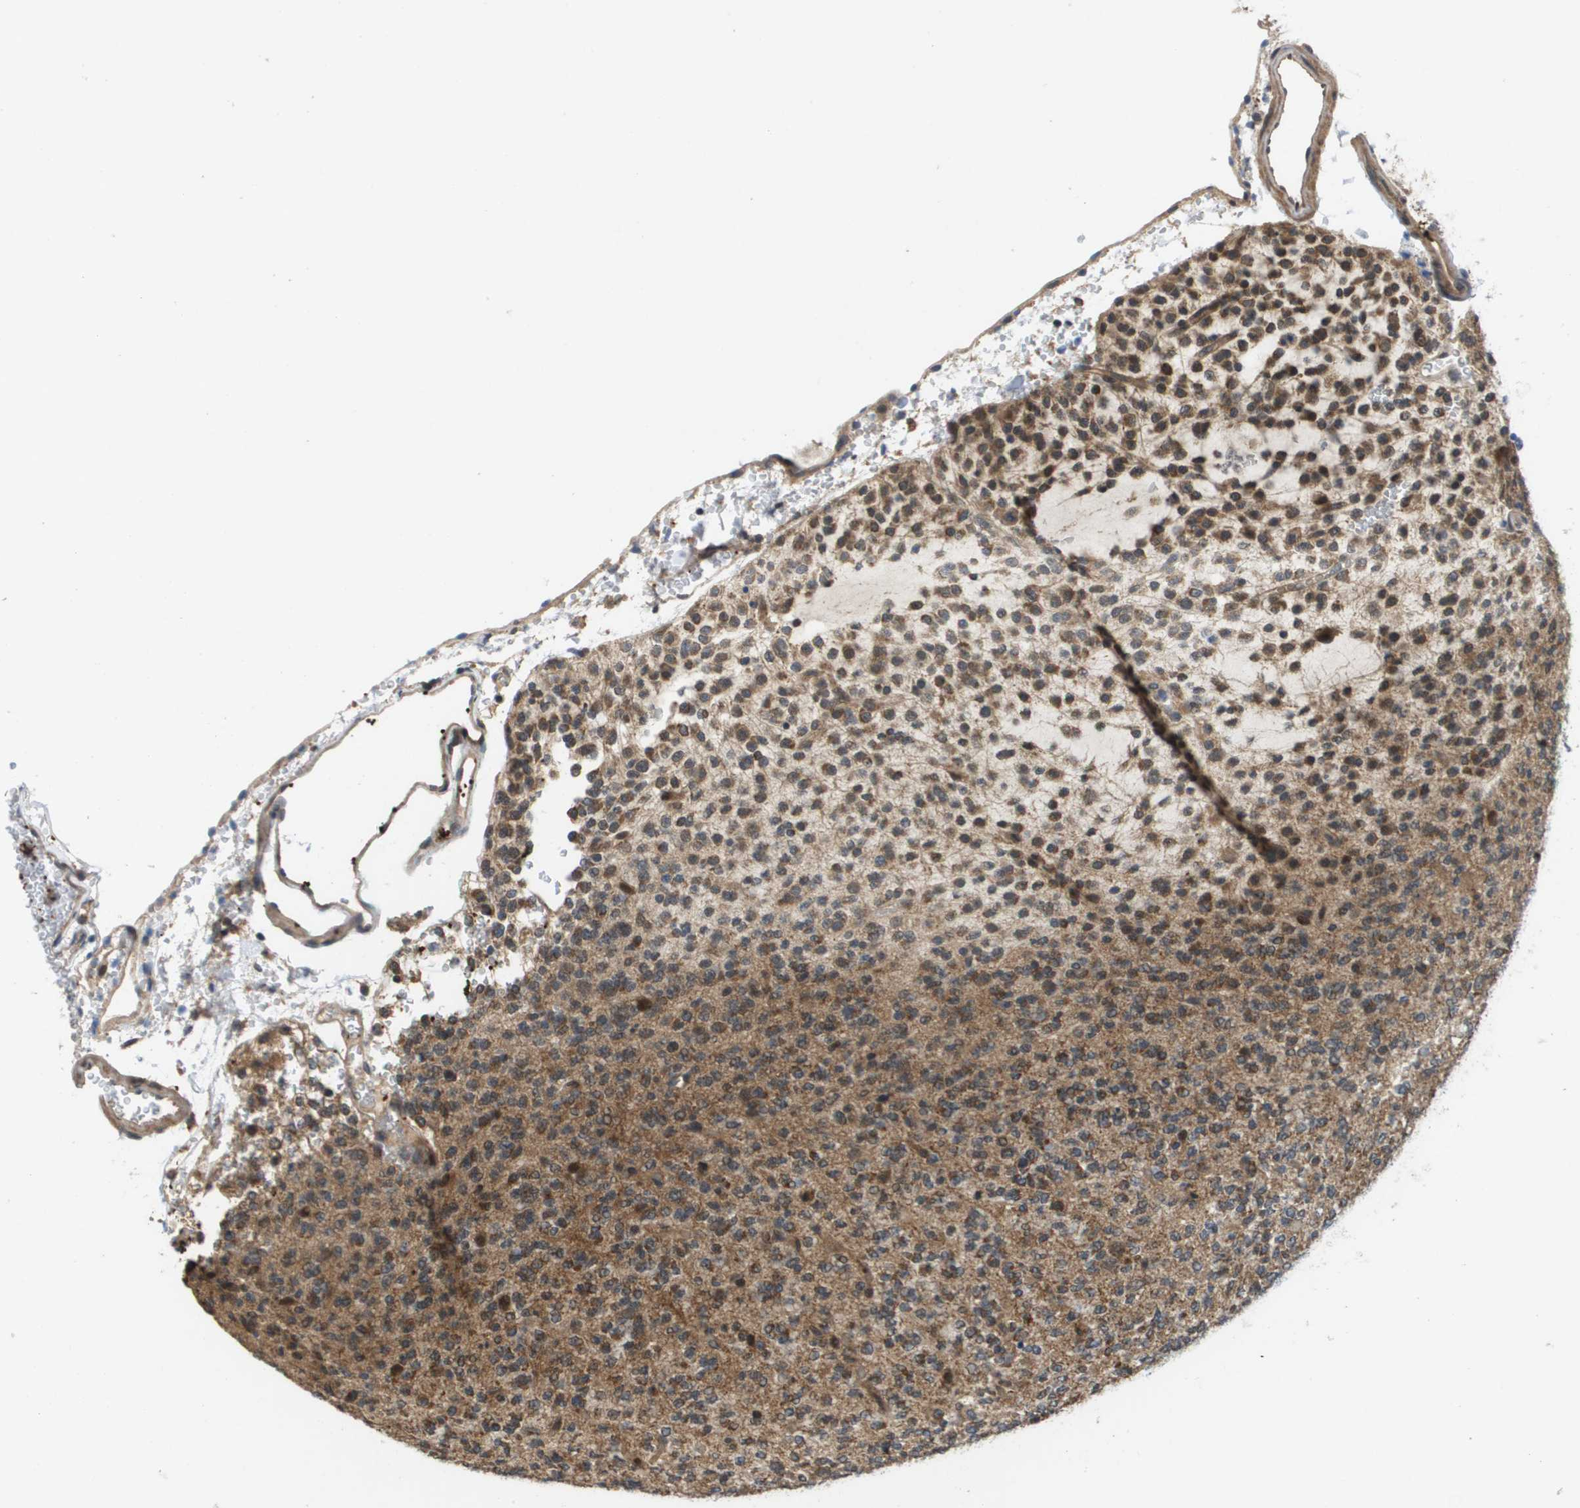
{"staining": {"intensity": "moderate", "quantity": ">75%", "location": "cytoplasmic/membranous"}, "tissue": "glioma", "cell_type": "Tumor cells", "image_type": "cancer", "snomed": [{"axis": "morphology", "description": "Glioma, malignant, Low grade"}, {"axis": "topography", "description": "Brain"}], "caption": "Protein staining of low-grade glioma (malignant) tissue shows moderate cytoplasmic/membranous staining in approximately >75% of tumor cells.", "gene": "RBM38", "patient": {"sex": "male", "age": 38}}